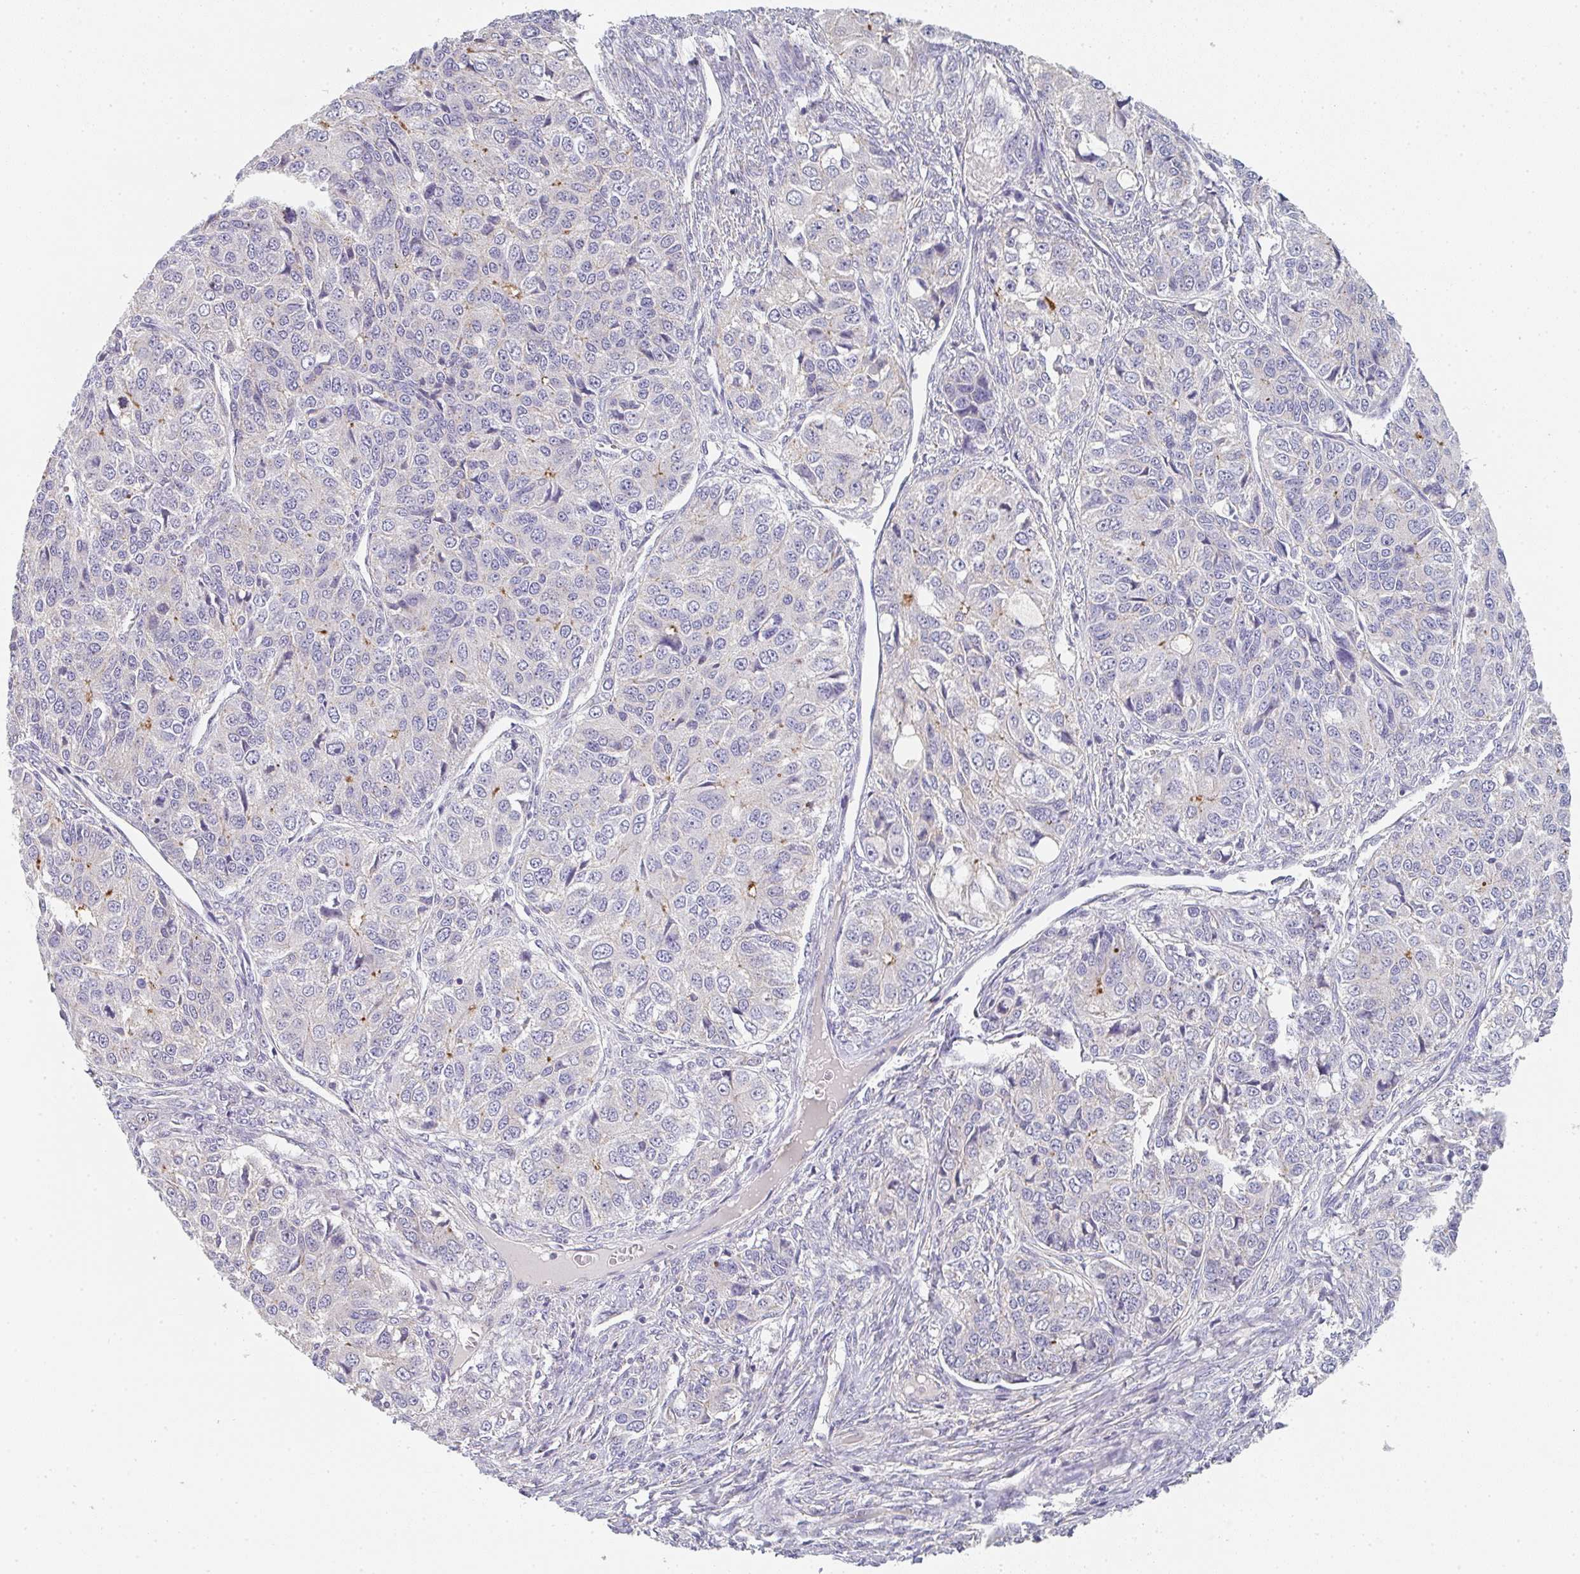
{"staining": {"intensity": "negative", "quantity": "none", "location": "none"}, "tissue": "ovarian cancer", "cell_type": "Tumor cells", "image_type": "cancer", "snomed": [{"axis": "morphology", "description": "Carcinoma, endometroid"}, {"axis": "topography", "description": "Ovary"}], "caption": "Immunohistochemistry (IHC) photomicrograph of ovarian cancer (endometroid carcinoma) stained for a protein (brown), which demonstrates no staining in tumor cells.", "gene": "CHMP5", "patient": {"sex": "female", "age": 51}}